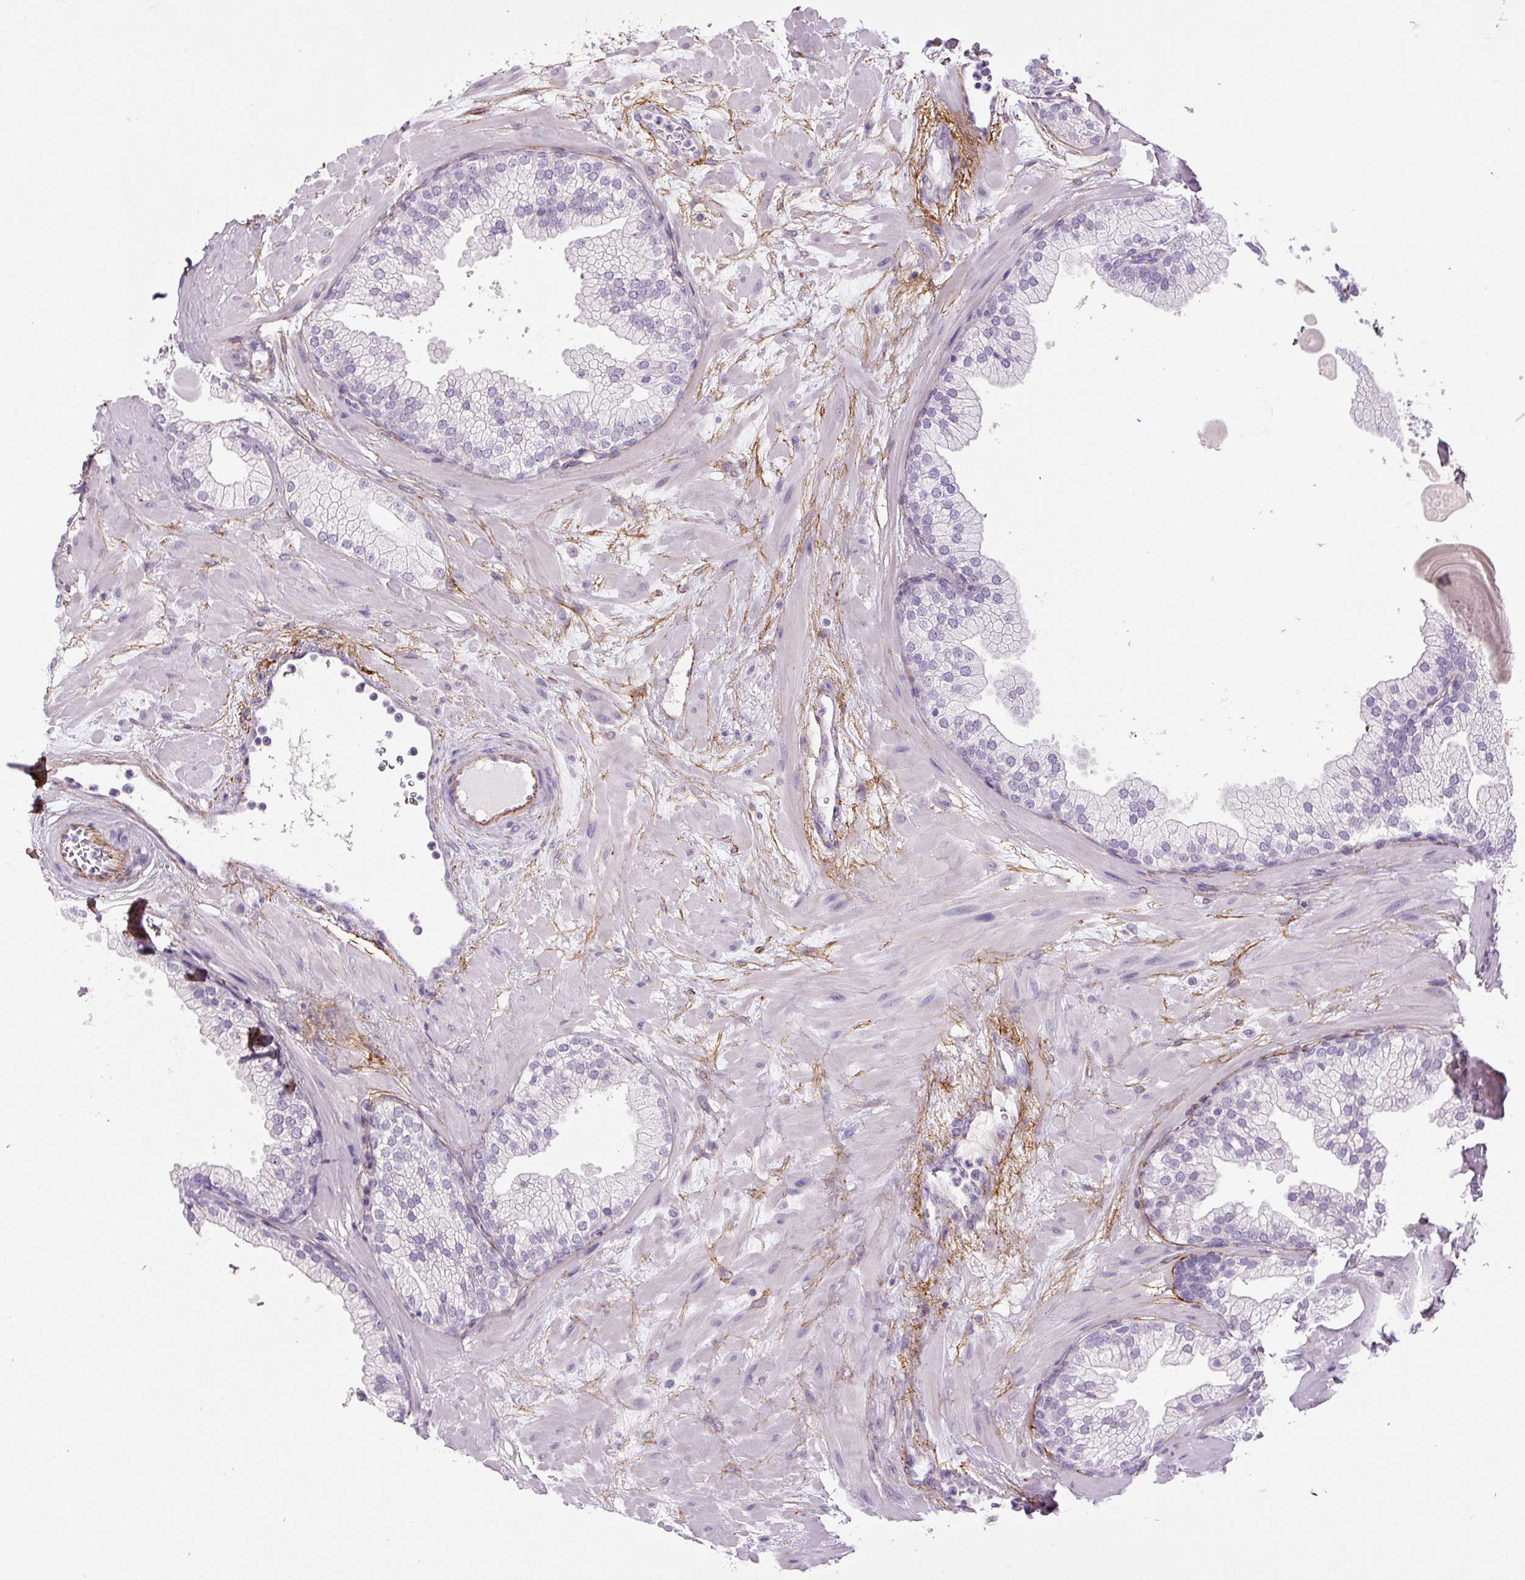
{"staining": {"intensity": "negative", "quantity": "none", "location": "none"}, "tissue": "prostate", "cell_type": "Glandular cells", "image_type": "normal", "snomed": [{"axis": "morphology", "description": "Normal tissue, NOS"}, {"axis": "topography", "description": "Prostate"}, {"axis": "topography", "description": "Peripheral nerve tissue"}], "caption": "This is an IHC micrograph of benign human prostate. There is no staining in glandular cells.", "gene": "FBN1", "patient": {"sex": "male", "age": 61}}